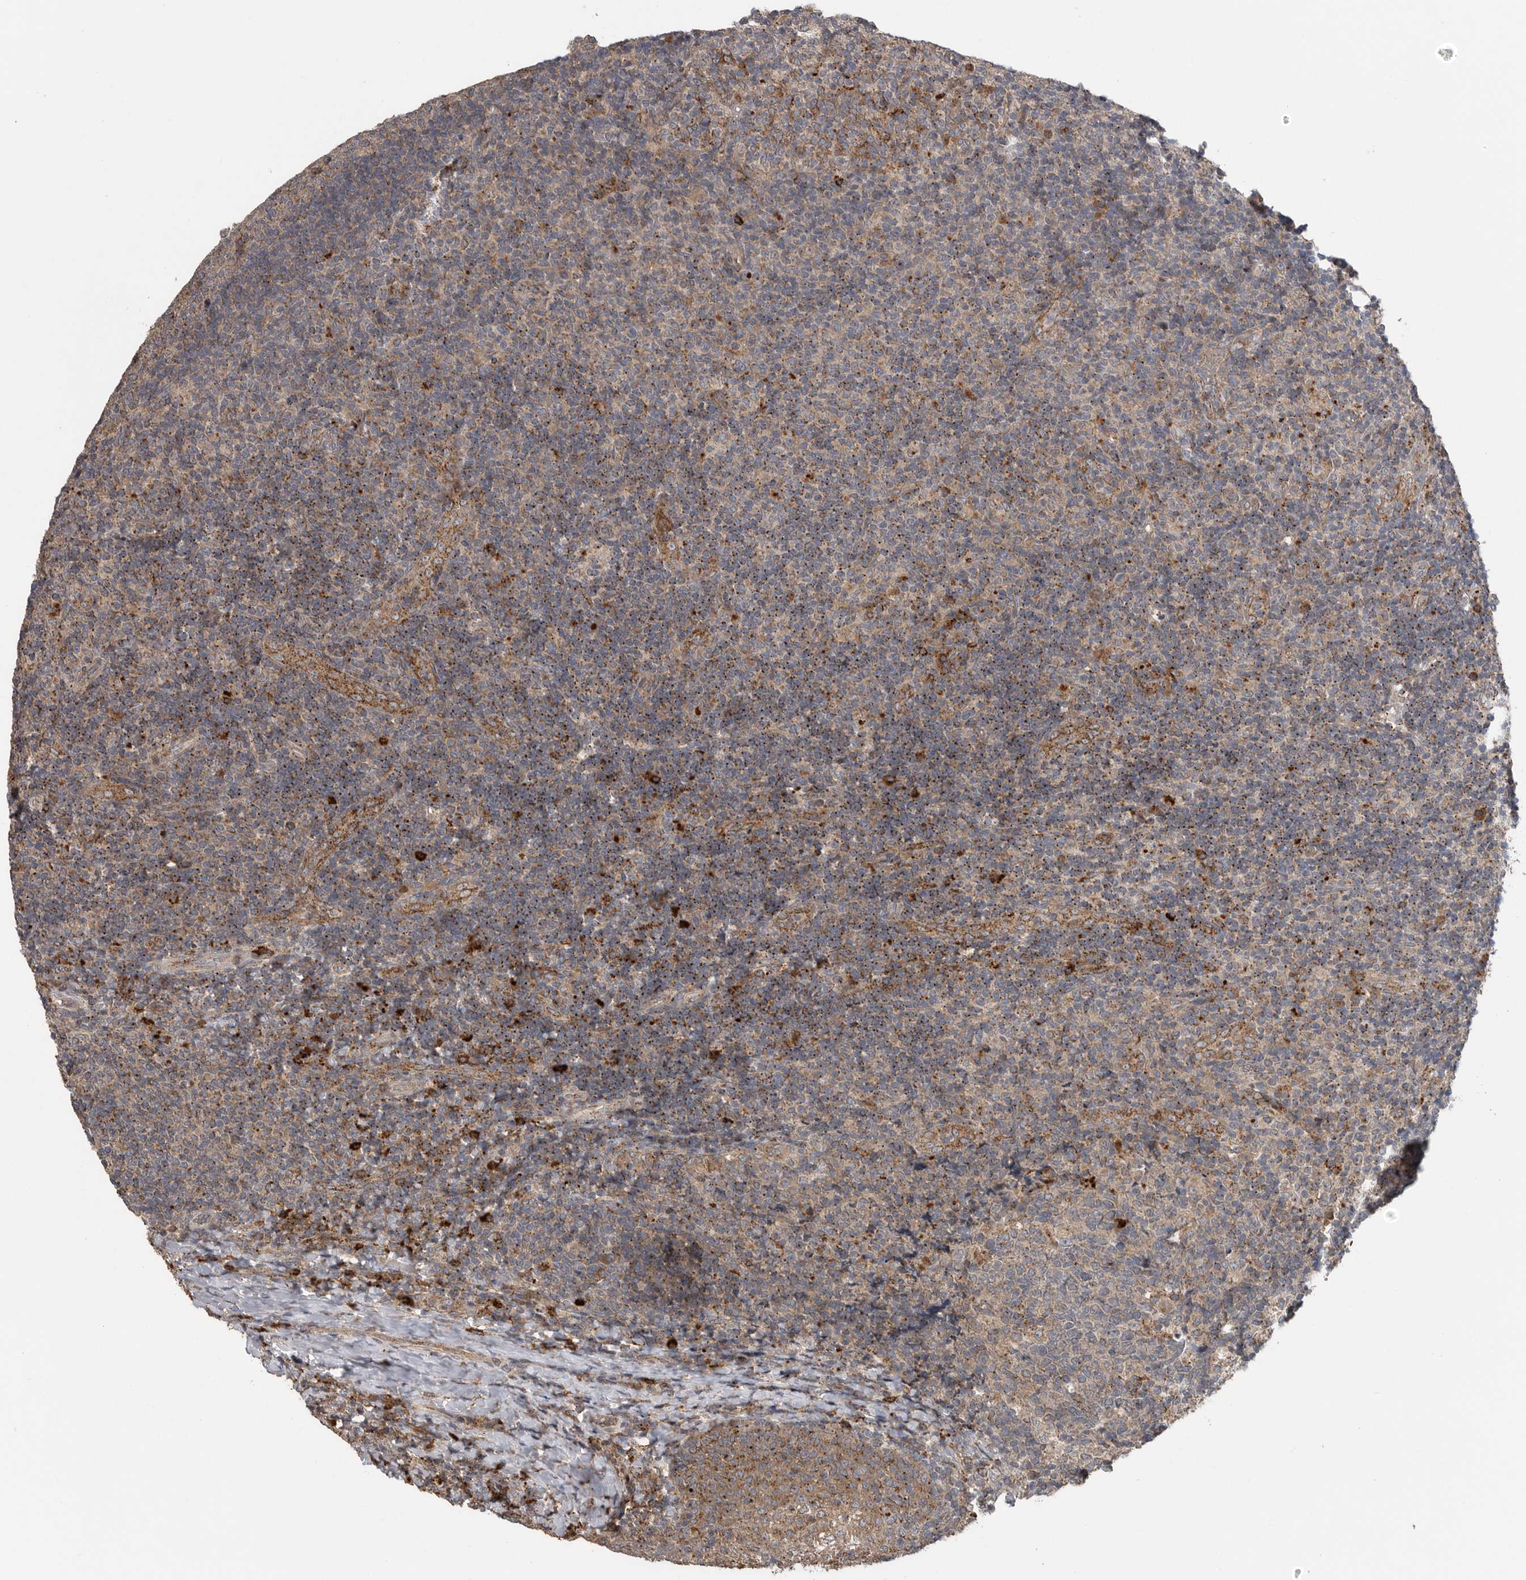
{"staining": {"intensity": "moderate", "quantity": ">75%", "location": "cytoplasmic/membranous"}, "tissue": "tonsil", "cell_type": "Germinal center cells", "image_type": "normal", "snomed": [{"axis": "morphology", "description": "Normal tissue, NOS"}, {"axis": "topography", "description": "Tonsil"}], "caption": "Human tonsil stained for a protein (brown) displays moderate cytoplasmic/membranous positive staining in about >75% of germinal center cells.", "gene": "GALNS", "patient": {"sex": "female", "age": 19}}